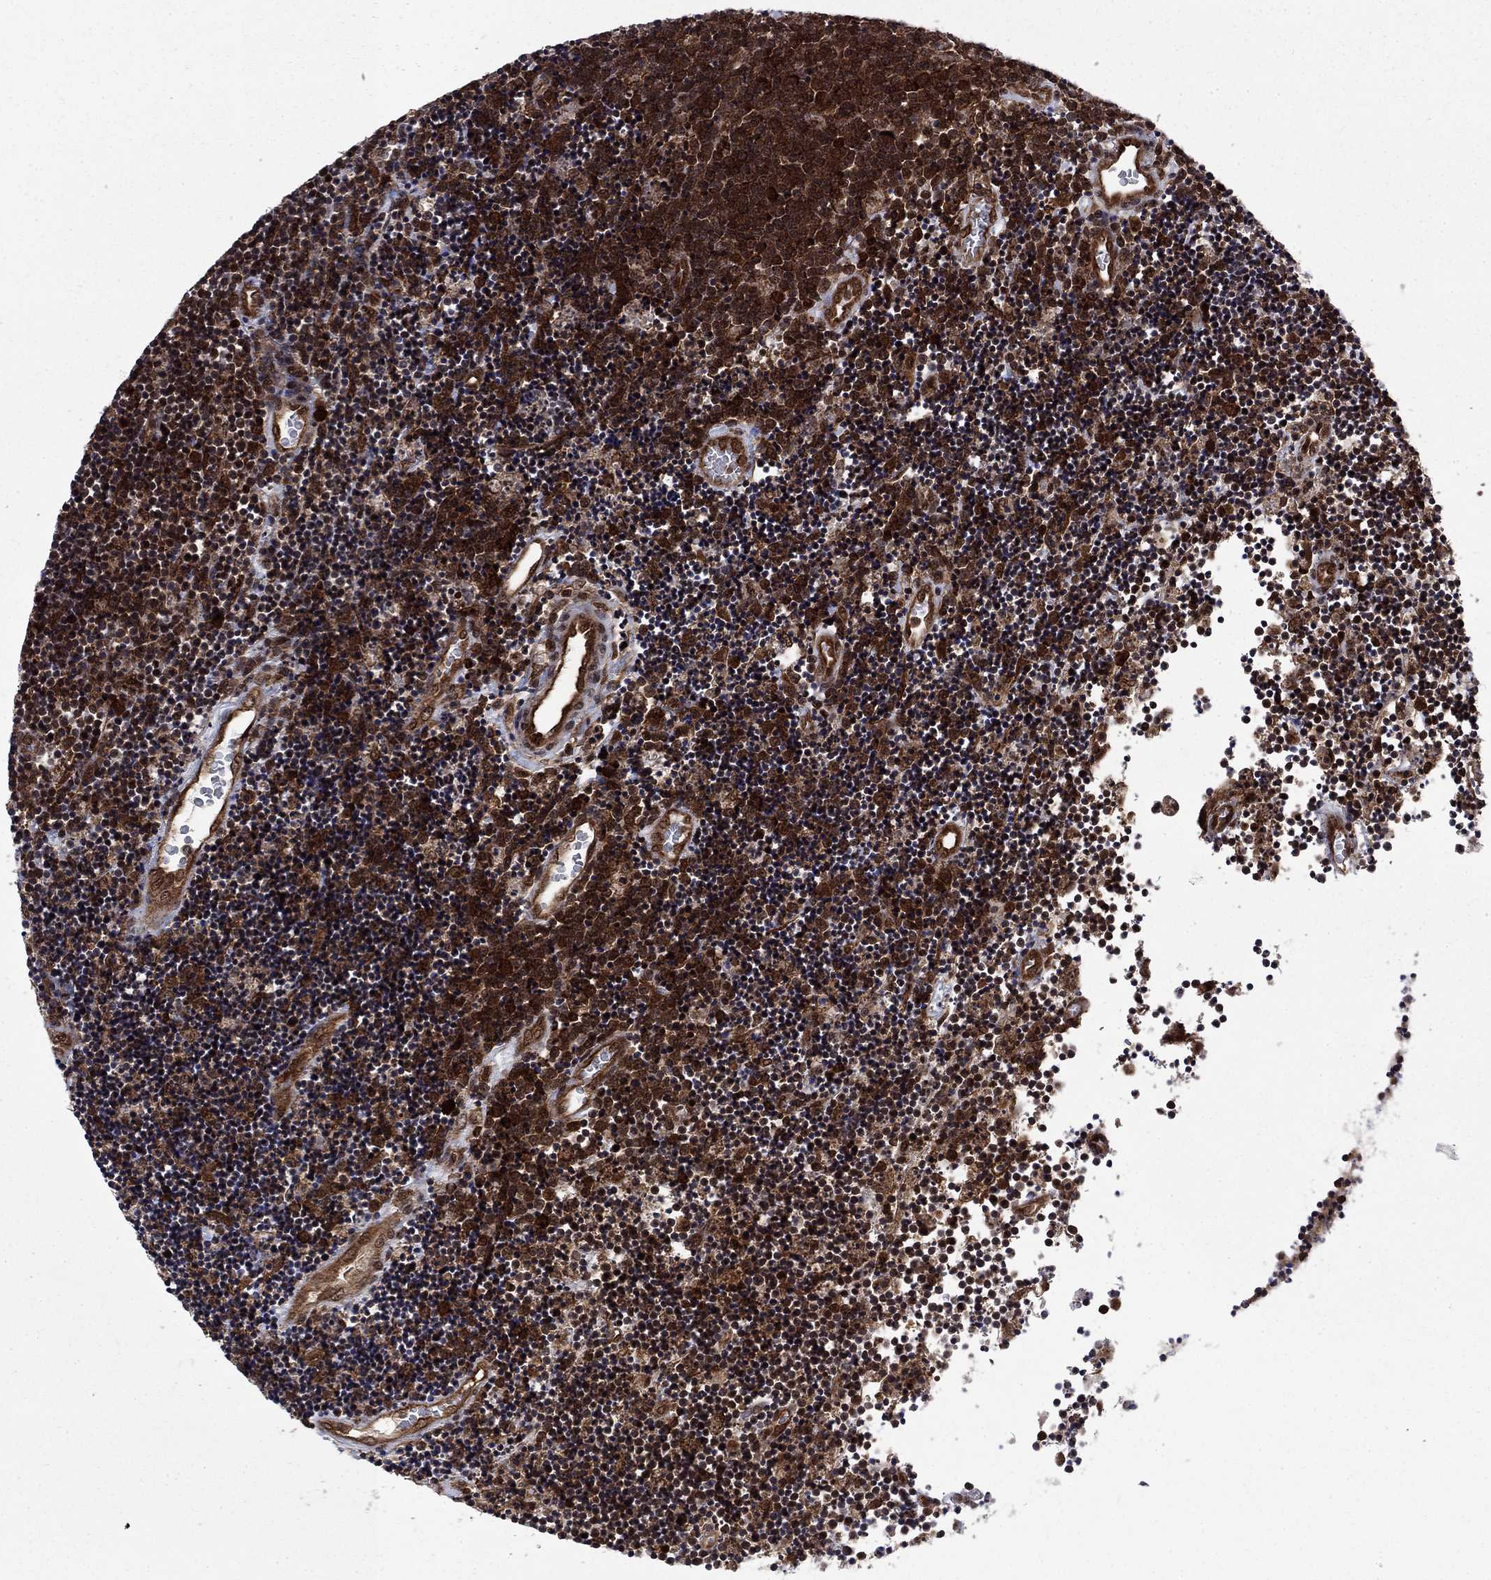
{"staining": {"intensity": "moderate", "quantity": "25%-75%", "location": "cytoplasmic/membranous"}, "tissue": "lymphoma", "cell_type": "Tumor cells", "image_type": "cancer", "snomed": [{"axis": "morphology", "description": "Malignant lymphoma, non-Hodgkin's type, Low grade"}, {"axis": "topography", "description": "Brain"}], "caption": "Low-grade malignant lymphoma, non-Hodgkin's type was stained to show a protein in brown. There is medium levels of moderate cytoplasmic/membranous staining in about 25%-75% of tumor cells. (DAB (3,3'-diaminobenzidine) IHC, brown staining for protein, blue staining for nuclei).", "gene": "DNAJA1", "patient": {"sex": "female", "age": 66}}